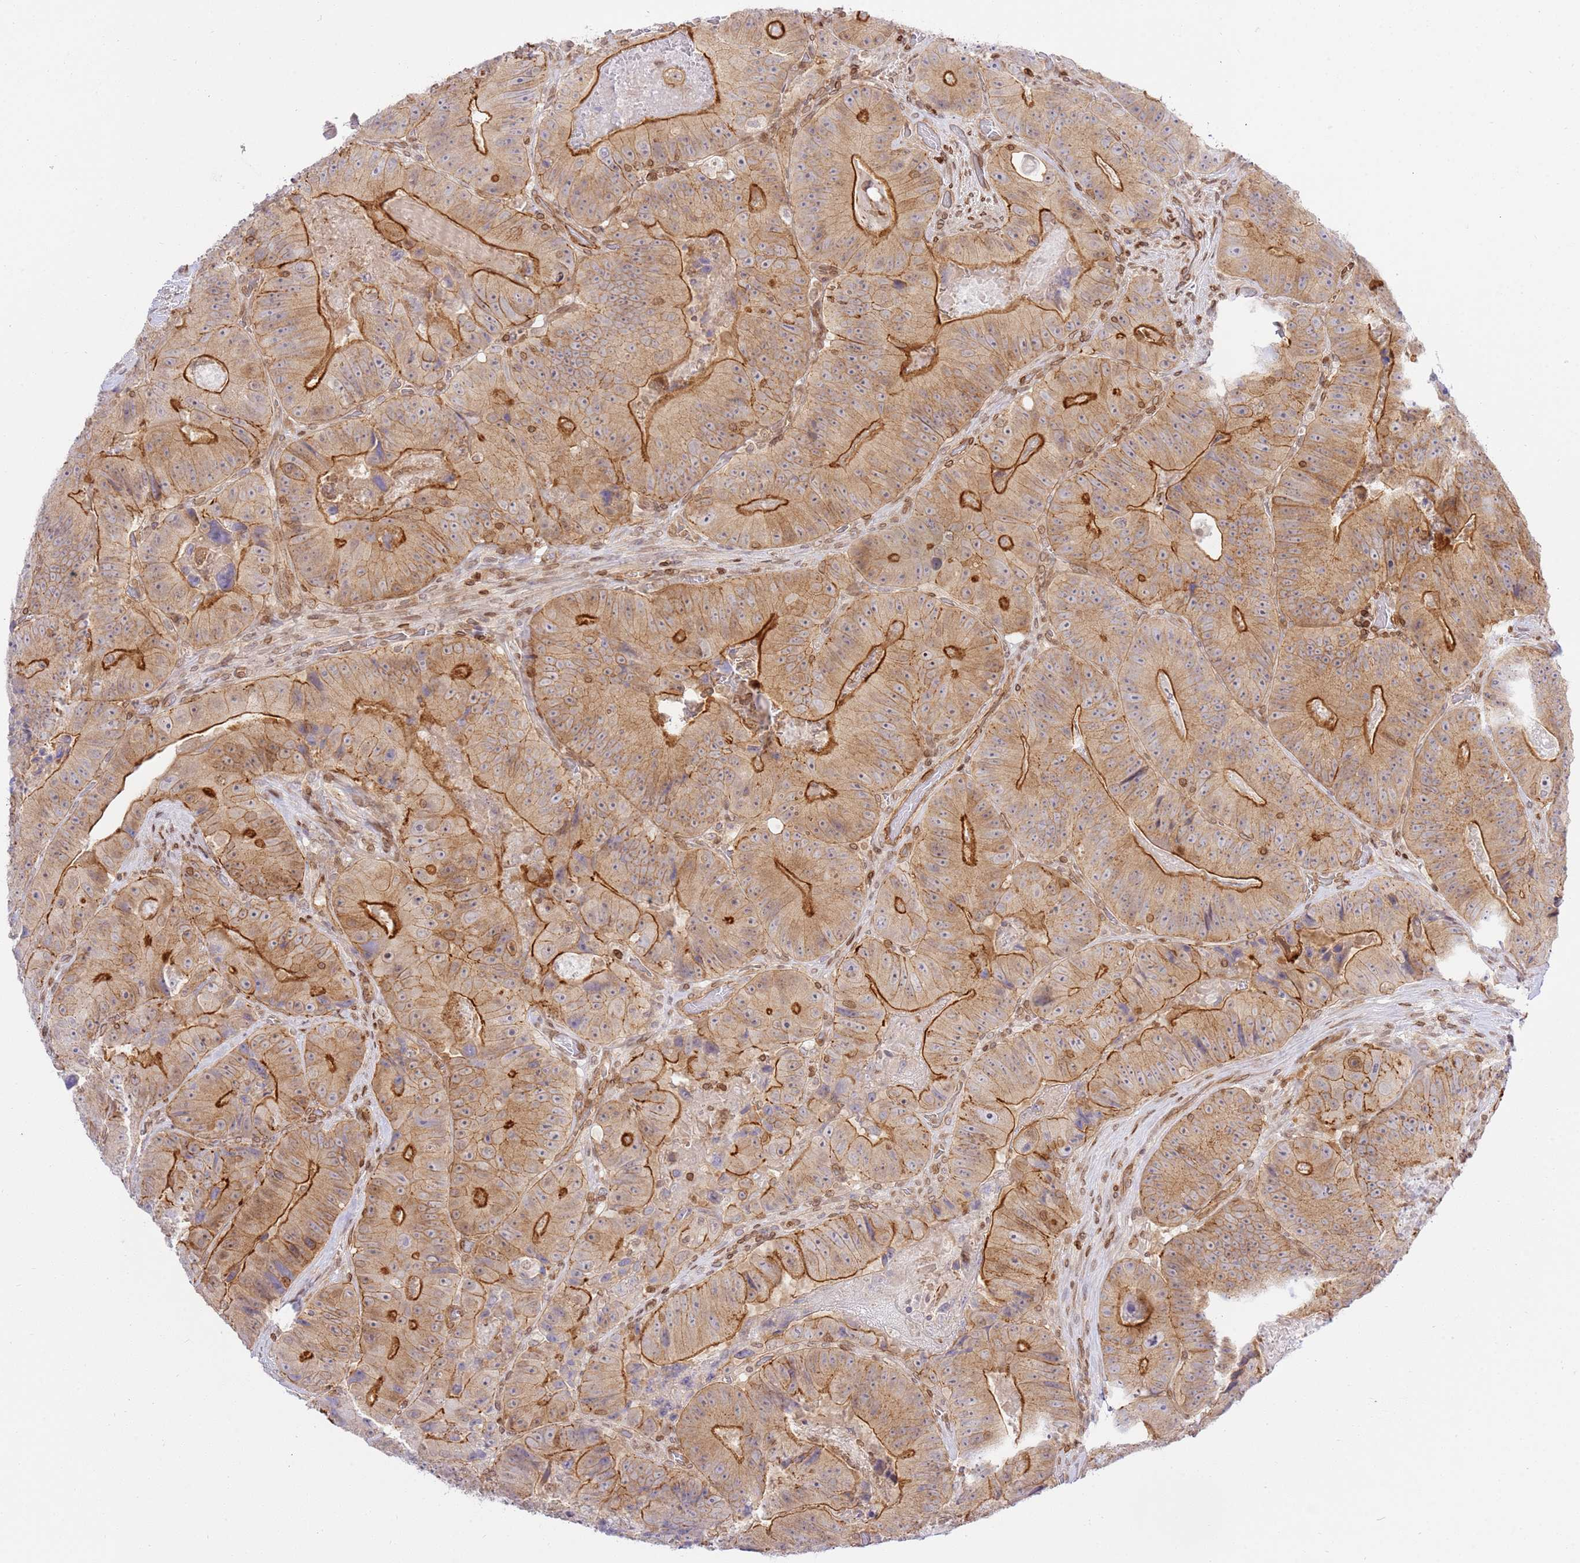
{"staining": {"intensity": "strong", "quantity": "25%-75%", "location": "cytoplasmic/membranous"}, "tissue": "colorectal cancer", "cell_type": "Tumor cells", "image_type": "cancer", "snomed": [{"axis": "morphology", "description": "Adenocarcinoma, NOS"}, {"axis": "topography", "description": "Colon"}], "caption": "Immunohistochemistry staining of colorectal adenocarcinoma, which exhibits high levels of strong cytoplasmic/membranous staining in about 25%-75% of tumor cells indicating strong cytoplasmic/membranous protein positivity. The staining was performed using DAB (3,3'-diaminobenzidine) (brown) for protein detection and nuclei were counterstained in hematoxylin (blue).", "gene": "TRIM37", "patient": {"sex": "female", "age": 86}}